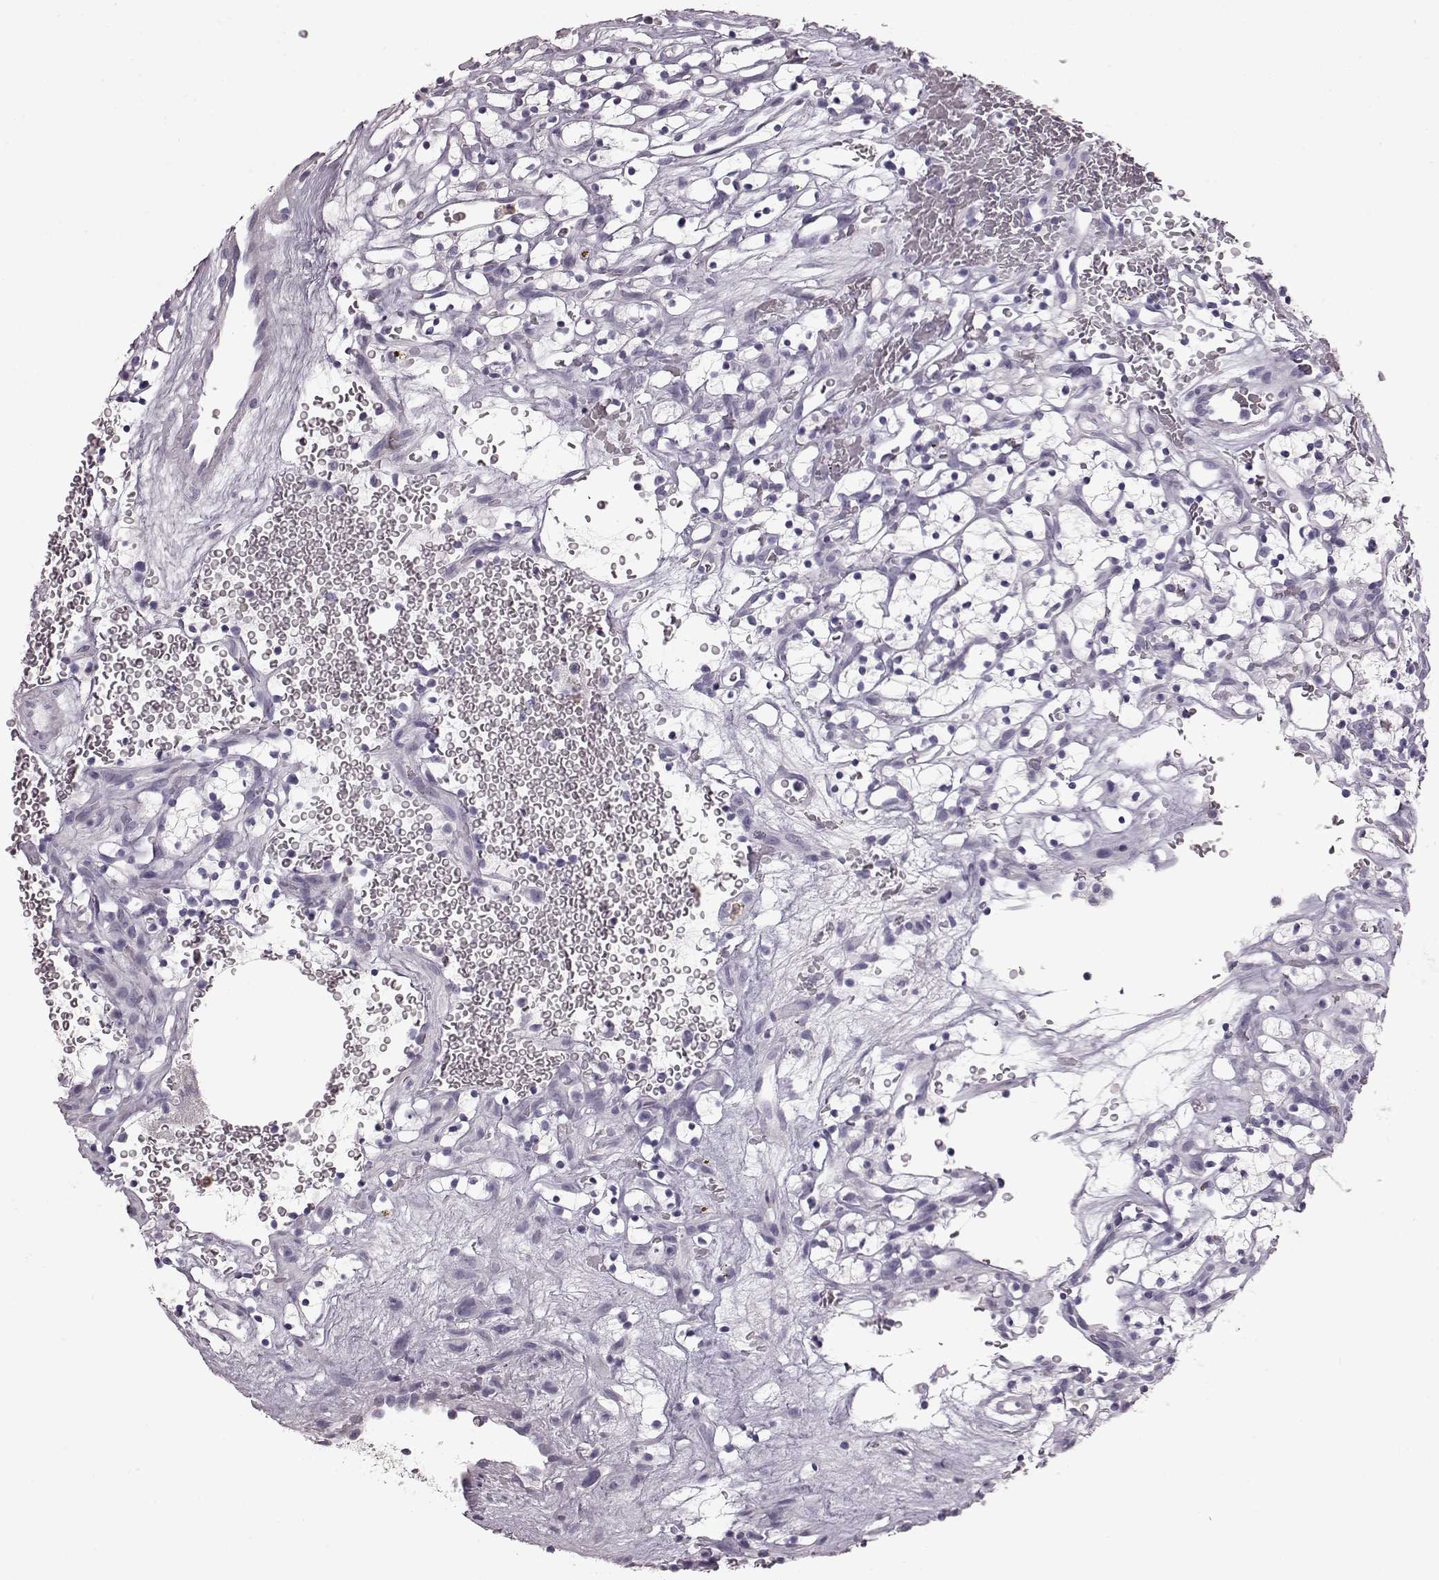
{"staining": {"intensity": "negative", "quantity": "none", "location": "none"}, "tissue": "renal cancer", "cell_type": "Tumor cells", "image_type": "cancer", "snomed": [{"axis": "morphology", "description": "Adenocarcinoma, NOS"}, {"axis": "topography", "description": "Kidney"}], "caption": "Tumor cells show no significant protein staining in renal adenocarcinoma. Brightfield microscopy of immunohistochemistry stained with DAB (brown) and hematoxylin (blue), captured at high magnification.", "gene": "FUT4", "patient": {"sex": "female", "age": 64}}